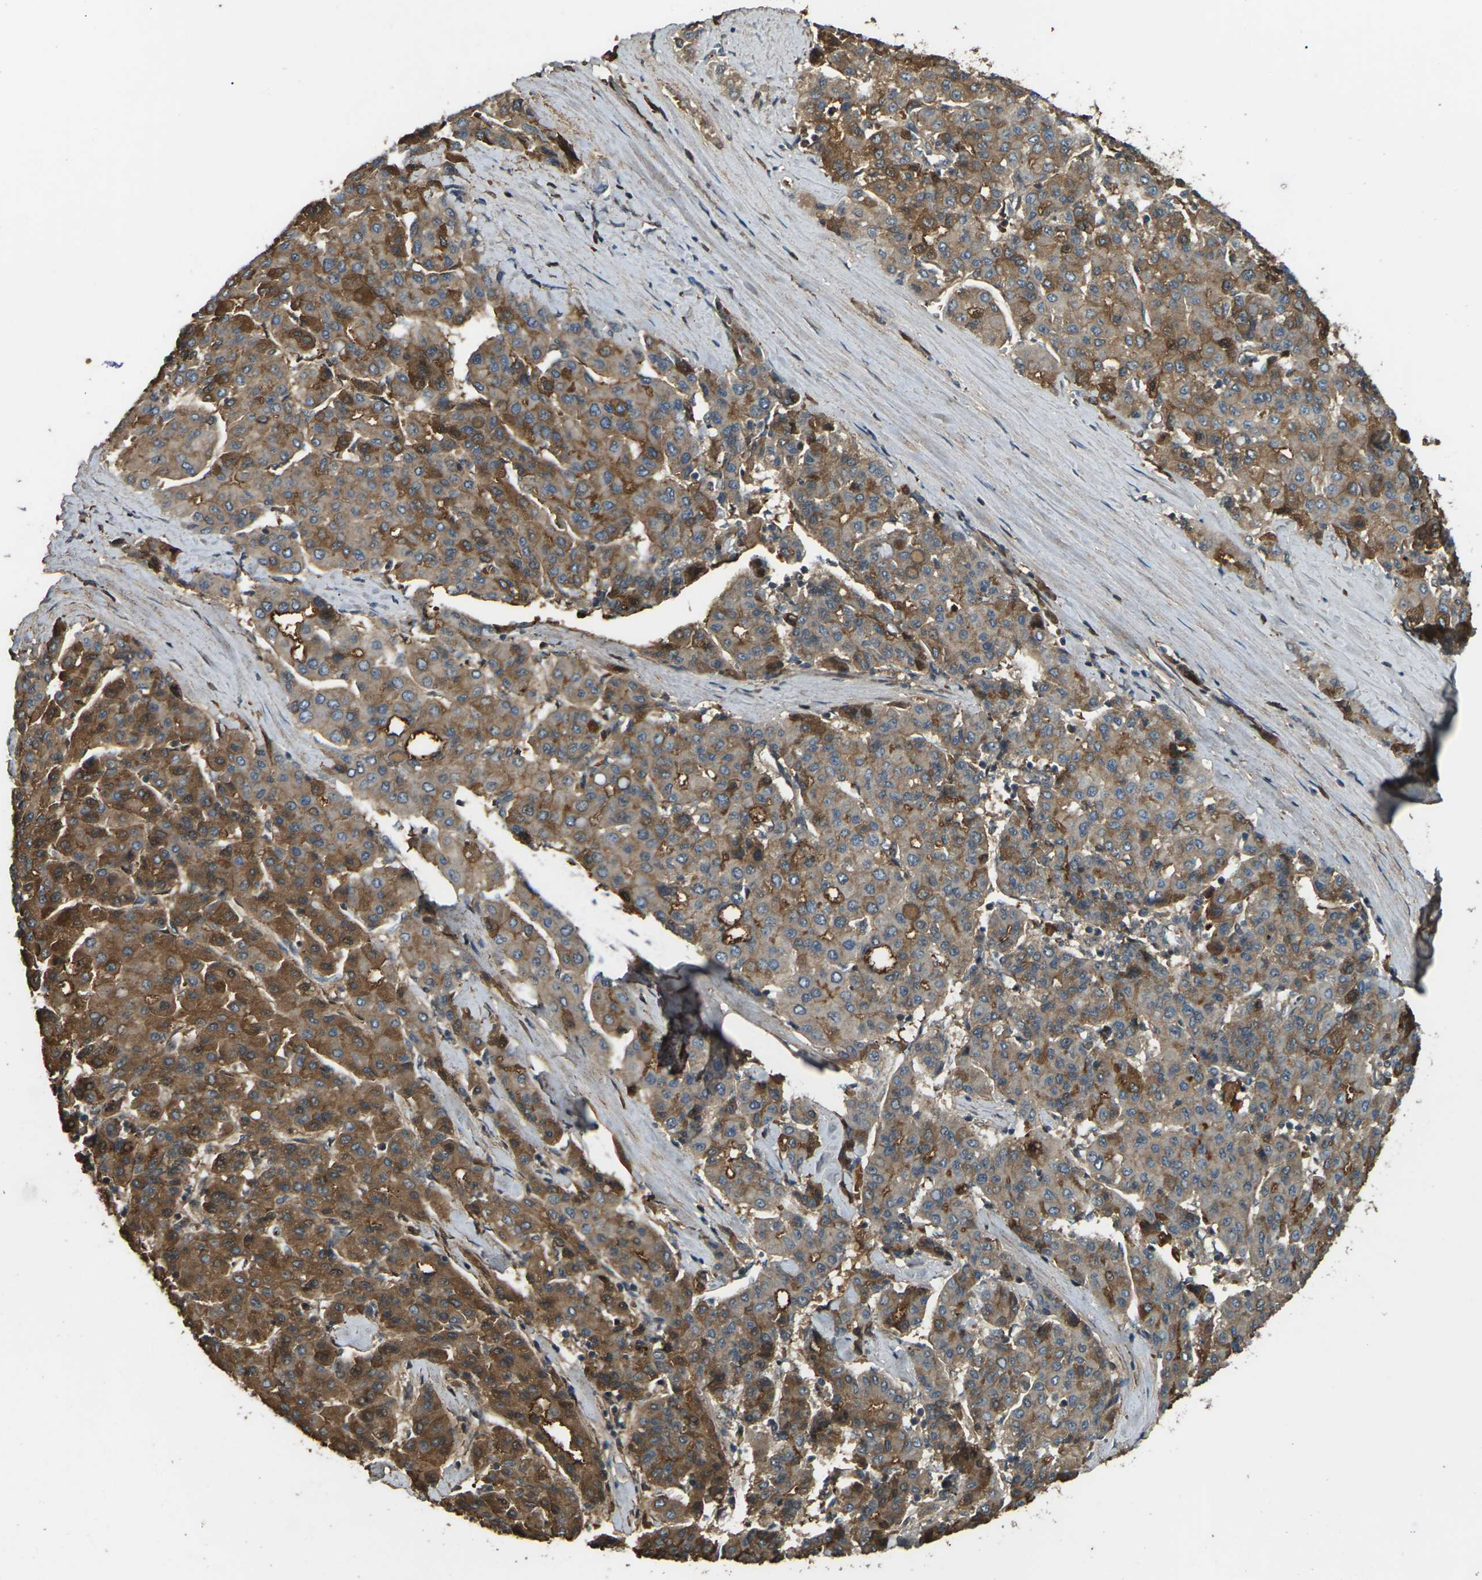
{"staining": {"intensity": "moderate", "quantity": ">75%", "location": "cytoplasmic/membranous"}, "tissue": "liver cancer", "cell_type": "Tumor cells", "image_type": "cancer", "snomed": [{"axis": "morphology", "description": "Carcinoma, Hepatocellular, NOS"}, {"axis": "topography", "description": "Liver"}], "caption": "A medium amount of moderate cytoplasmic/membranous staining is present in about >75% of tumor cells in hepatocellular carcinoma (liver) tissue. The protein is shown in brown color, while the nuclei are stained blue.", "gene": "CYP1B1", "patient": {"sex": "male", "age": 65}}